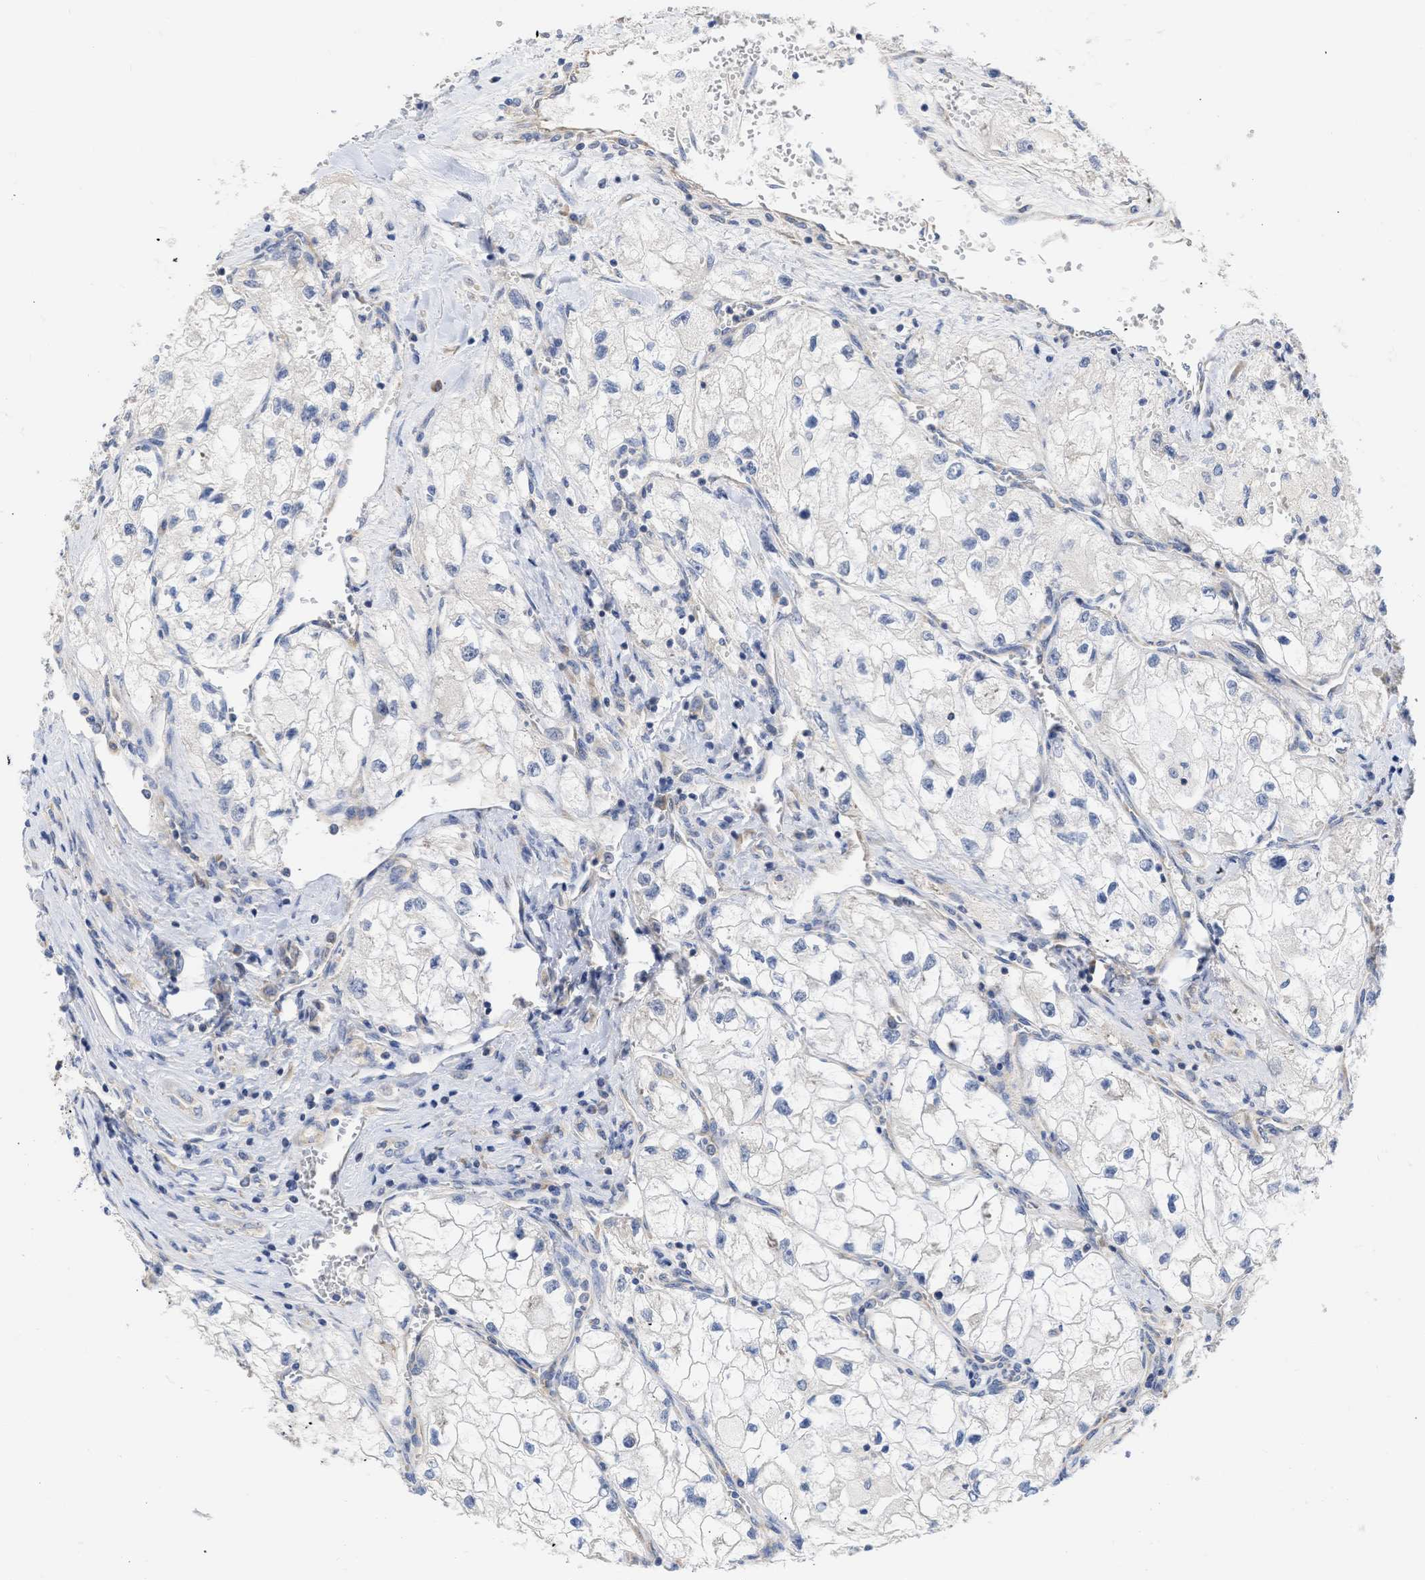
{"staining": {"intensity": "negative", "quantity": "none", "location": "none"}, "tissue": "renal cancer", "cell_type": "Tumor cells", "image_type": "cancer", "snomed": [{"axis": "morphology", "description": "Adenocarcinoma, NOS"}, {"axis": "topography", "description": "Kidney"}], "caption": "Immunohistochemistry of human renal adenocarcinoma exhibits no staining in tumor cells.", "gene": "MAP2K3", "patient": {"sex": "female", "age": 70}}